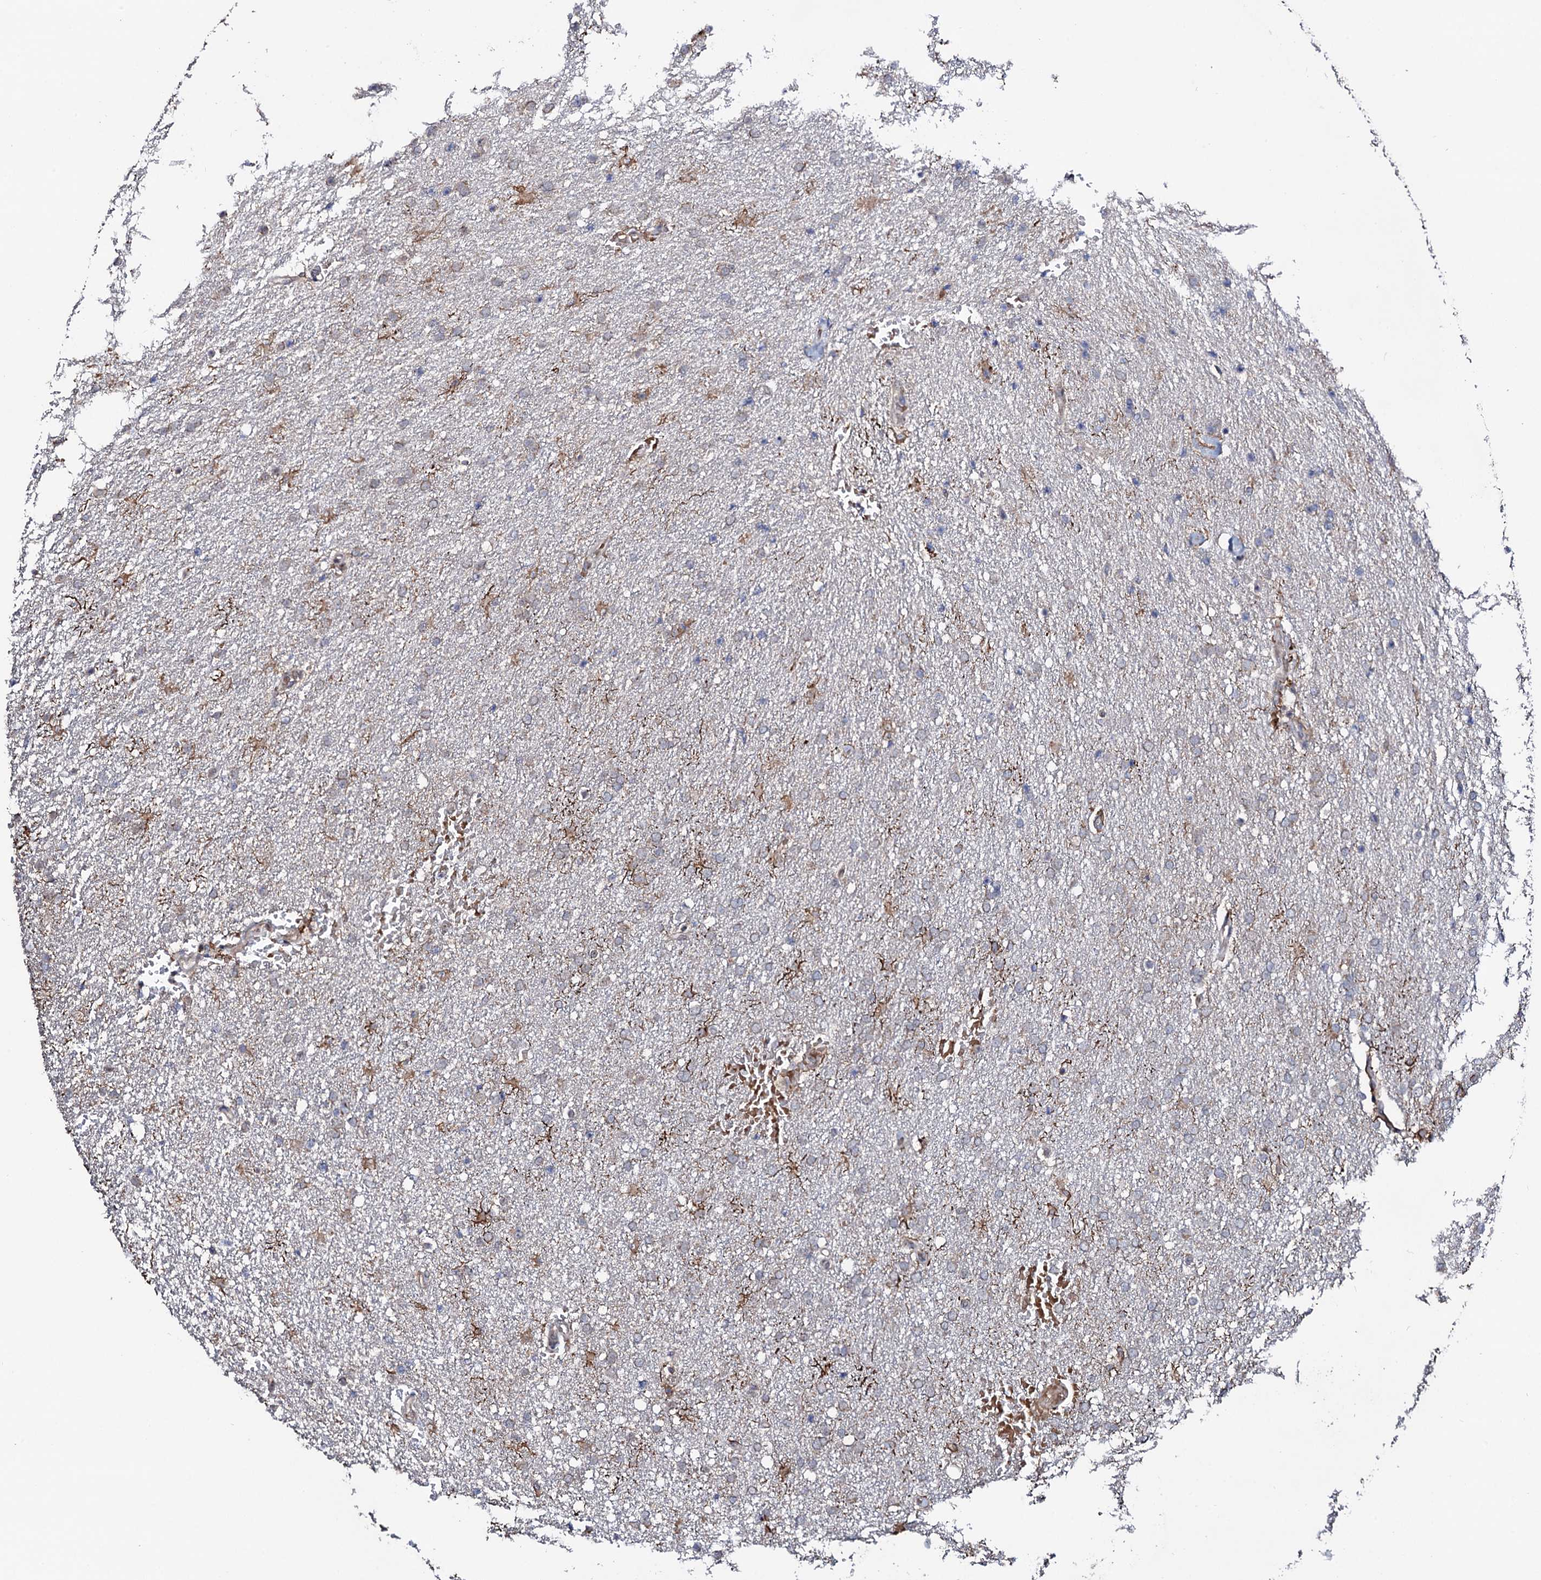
{"staining": {"intensity": "weak", "quantity": "25%-75%", "location": "cytoplasmic/membranous"}, "tissue": "glioma", "cell_type": "Tumor cells", "image_type": "cancer", "snomed": [{"axis": "morphology", "description": "Glioma, malignant, High grade"}, {"axis": "topography", "description": "Brain"}], "caption": "Immunohistochemical staining of human high-grade glioma (malignant) exhibits low levels of weak cytoplasmic/membranous positivity in approximately 25%-75% of tumor cells.", "gene": "COG6", "patient": {"sex": "male", "age": 72}}